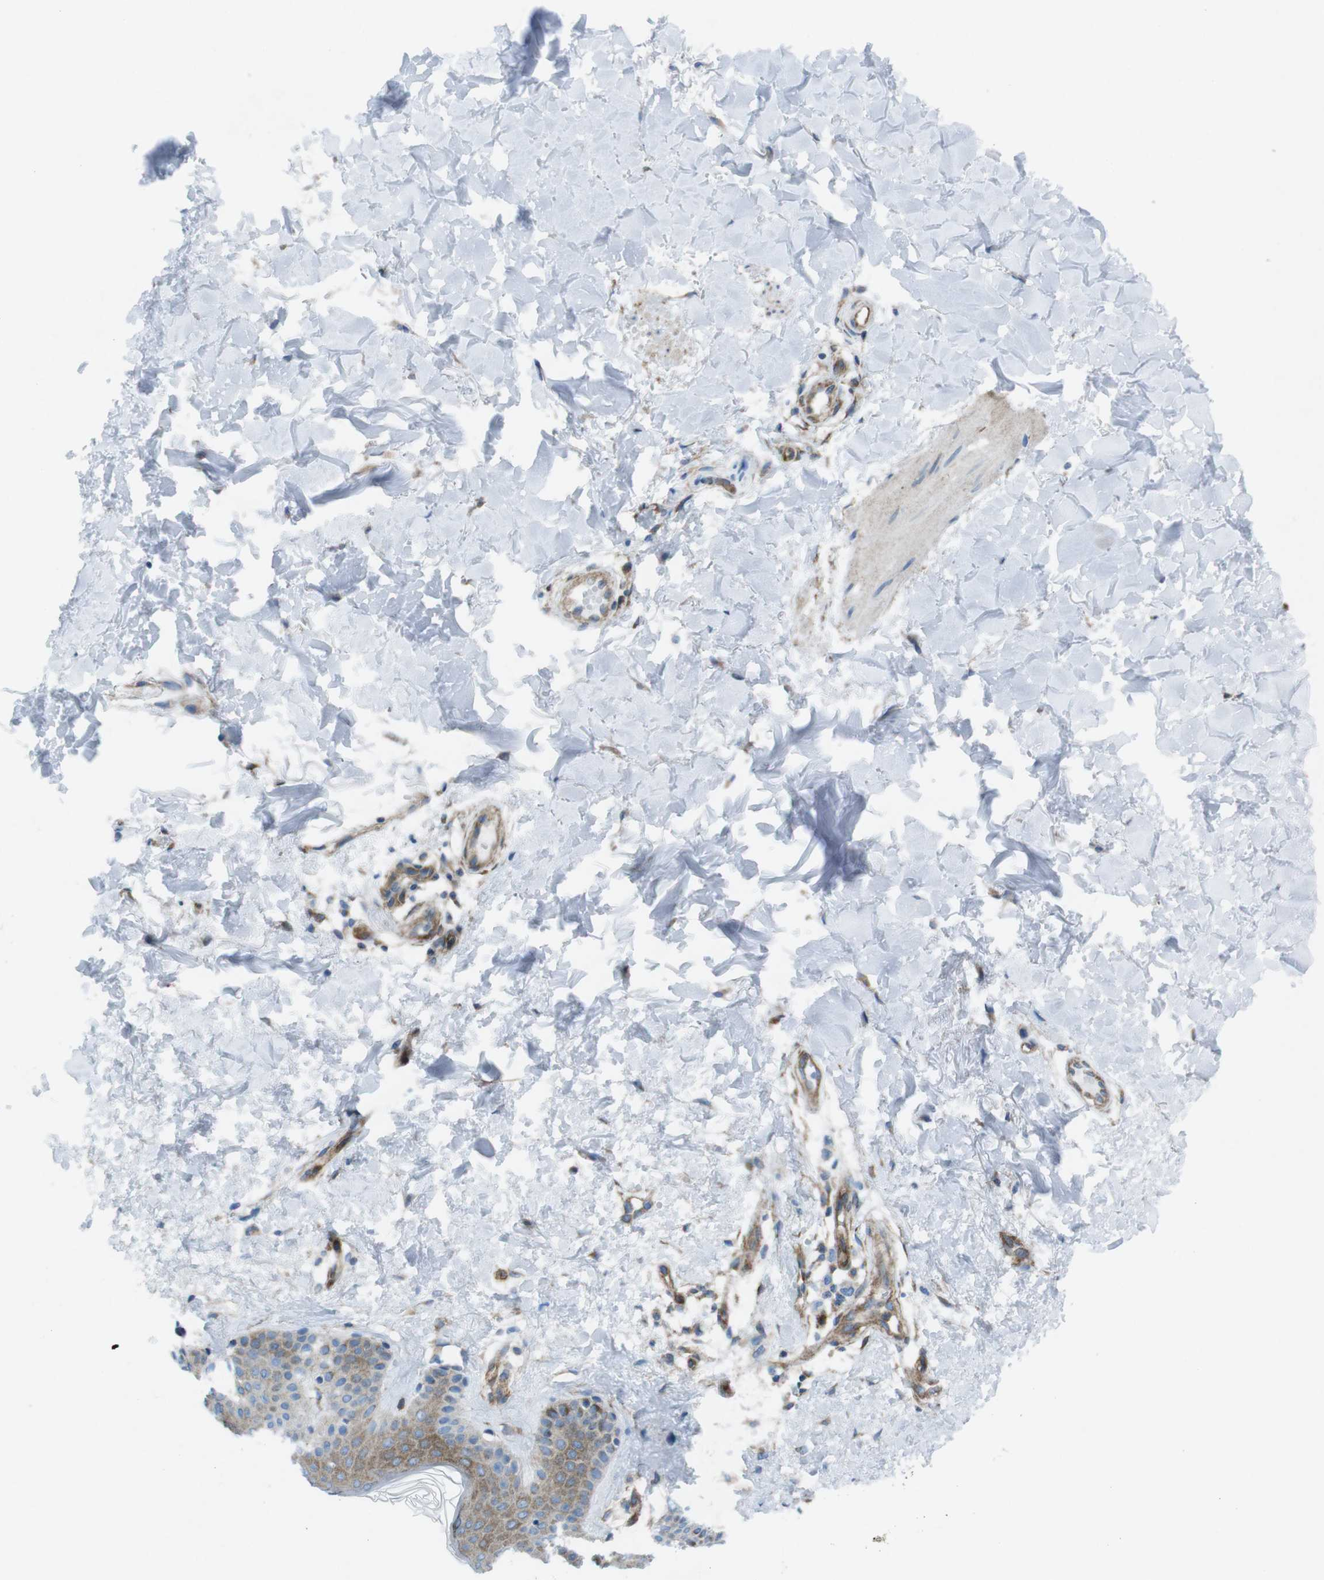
{"staining": {"intensity": "negative", "quantity": "none", "location": "none"}, "tissue": "skin", "cell_type": "Fibroblasts", "image_type": "normal", "snomed": [{"axis": "morphology", "description": "Normal tissue, NOS"}, {"axis": "topography", "description": "Skin"}], "caption": "IHC image of benign skin stained for a protein (brown), which shows no expression in fibroblasts.", "gene": "DIAPH2", "patient": {"sex": "male", "age": 67}}